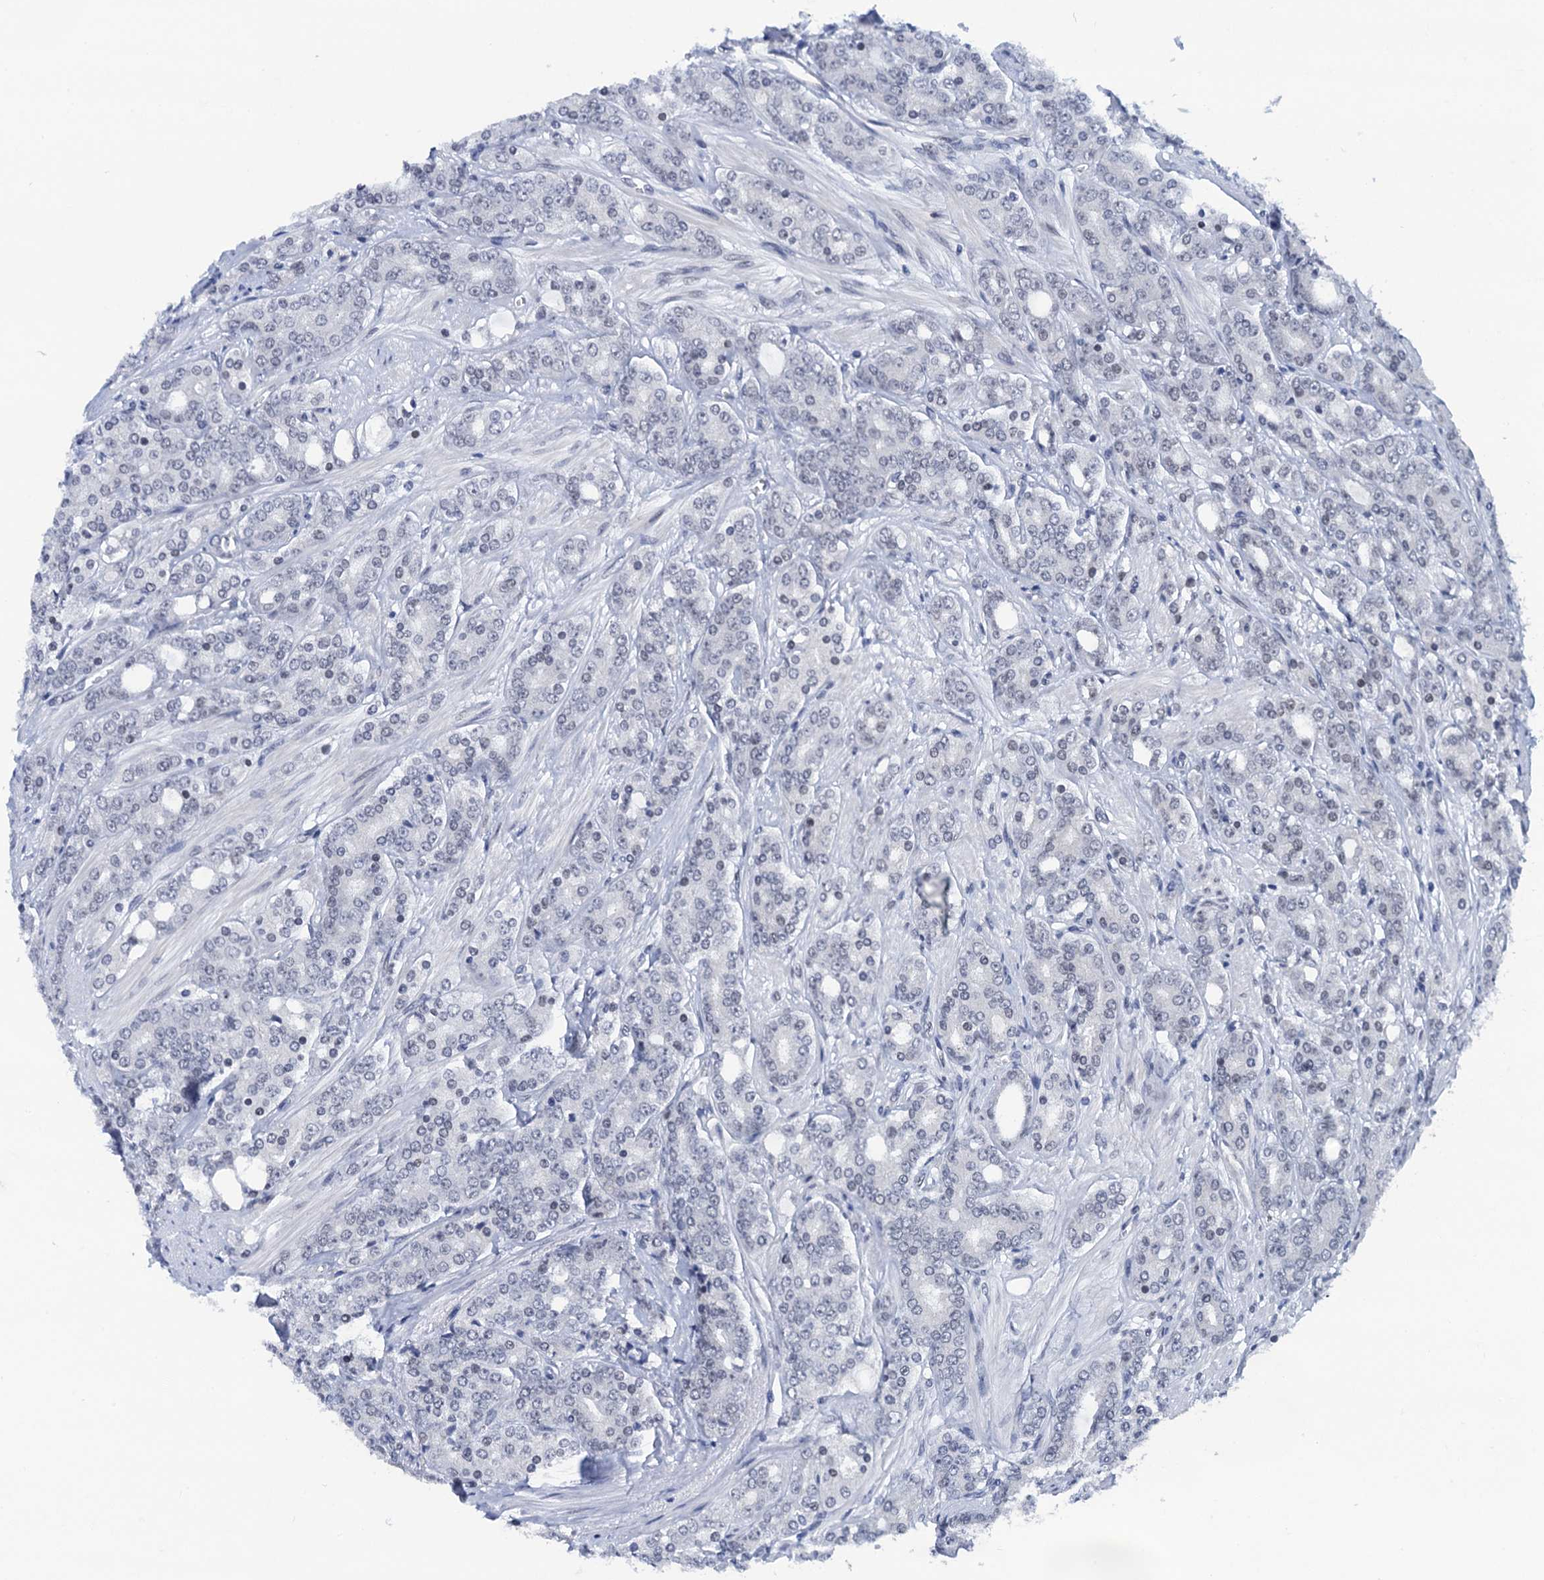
{"staining": {"intensity": "weak", "quantity": "<25%", "location": "nuclear"}, "tissue": "prostate cancer", "cell_type": "Tumor cells", "image_type": "cancer", "snomed": [{"axis": "morphology", "description": "Adenocarcinoma, High grade"}, {"axis": "topography", "description": "Prostate"}], "caption": "This photomicrograph is of adenocarcinoma (high-grade) (prostate) stained with IHC to label a protein in brown with the nuclei are counter-stained blue. There is no expression in tumor cells. (DAB (3,3'-diaminobenzidine) immunohistochemistry (IHC), high magnification).", "gene": "C16orf87", "patient": {"sex": "male", "age": 62}}